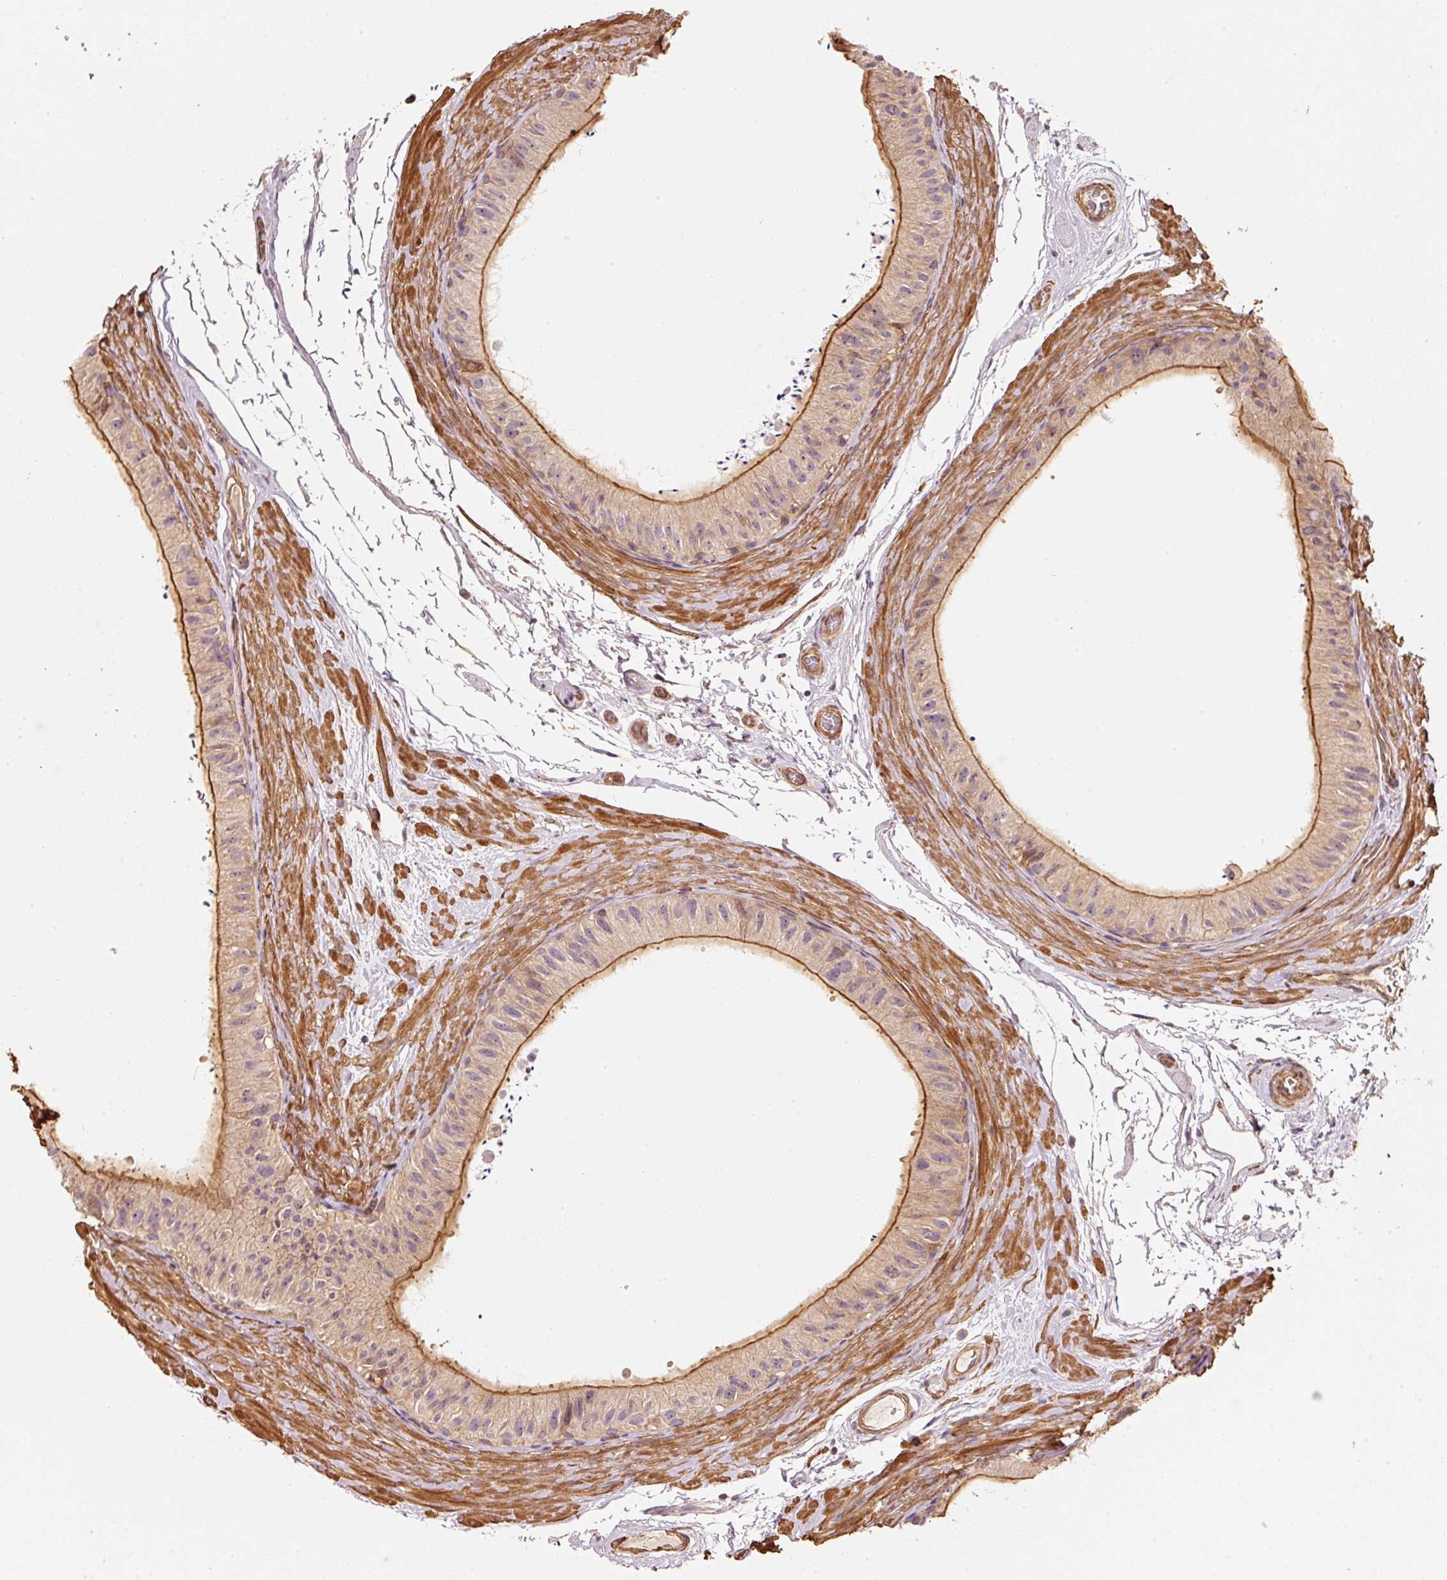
{"staining": {"intensity": "strong", "quantity": "25%-75%", "location": "cytoplasmic/membranous"}, "tissue": "epididymis", "cell_type": "Glandular cells", "image_type": "normal", "snomed": [{"axis": "morphology", "description": "Normal tissue, NOS"}, {"axis": "topography", "description": "Epididymis"}], "caption": "Strong cytoplasmic/membranous expression for a protein is identified in about 25%-75% of glandular cells of unremarkable epididymis using immunohistochemistry.", "gene": "CEP95", "patient": {"sex": "male", "age": 55}}